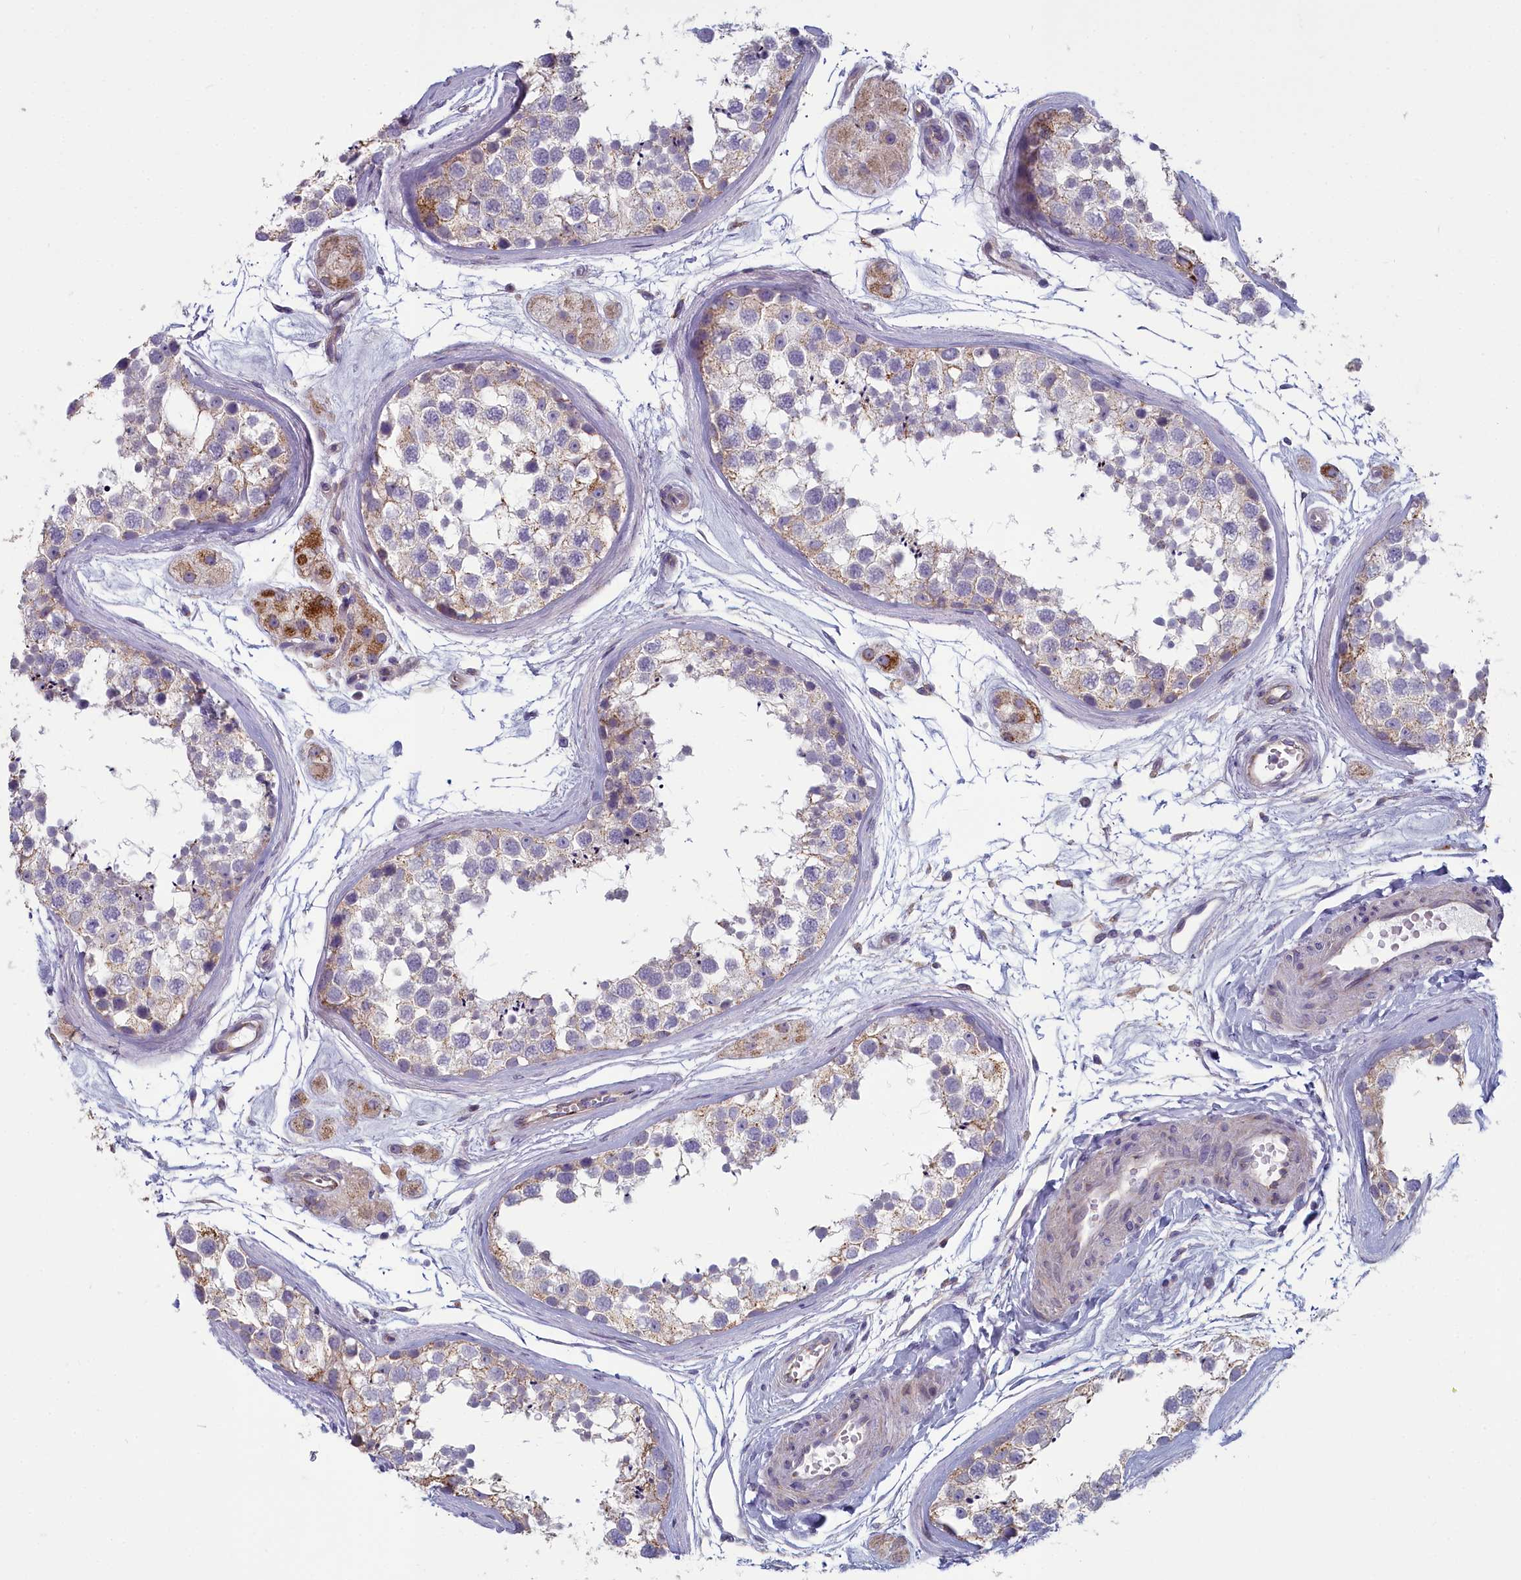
{"staining": {"intensity": "weak", "quantity": "<25%", "location": "cytoplasmic/membranous"}, "tissue": "testis", "cell_type": "Cells in seminiferous ducts", "image_type": "normal", "snomed": [{"axis": "morphology", "description": "Normal tissue, NOS"}, {"axis": "topography", "description": "Testis"}], "caption": "Immunohistochemistry (IHC) of unremarkable human testis shows no staining in cells in seminiferous ducts.", "gene": "INSYN2A", "patient": {"sex": "male", "age": 56}}